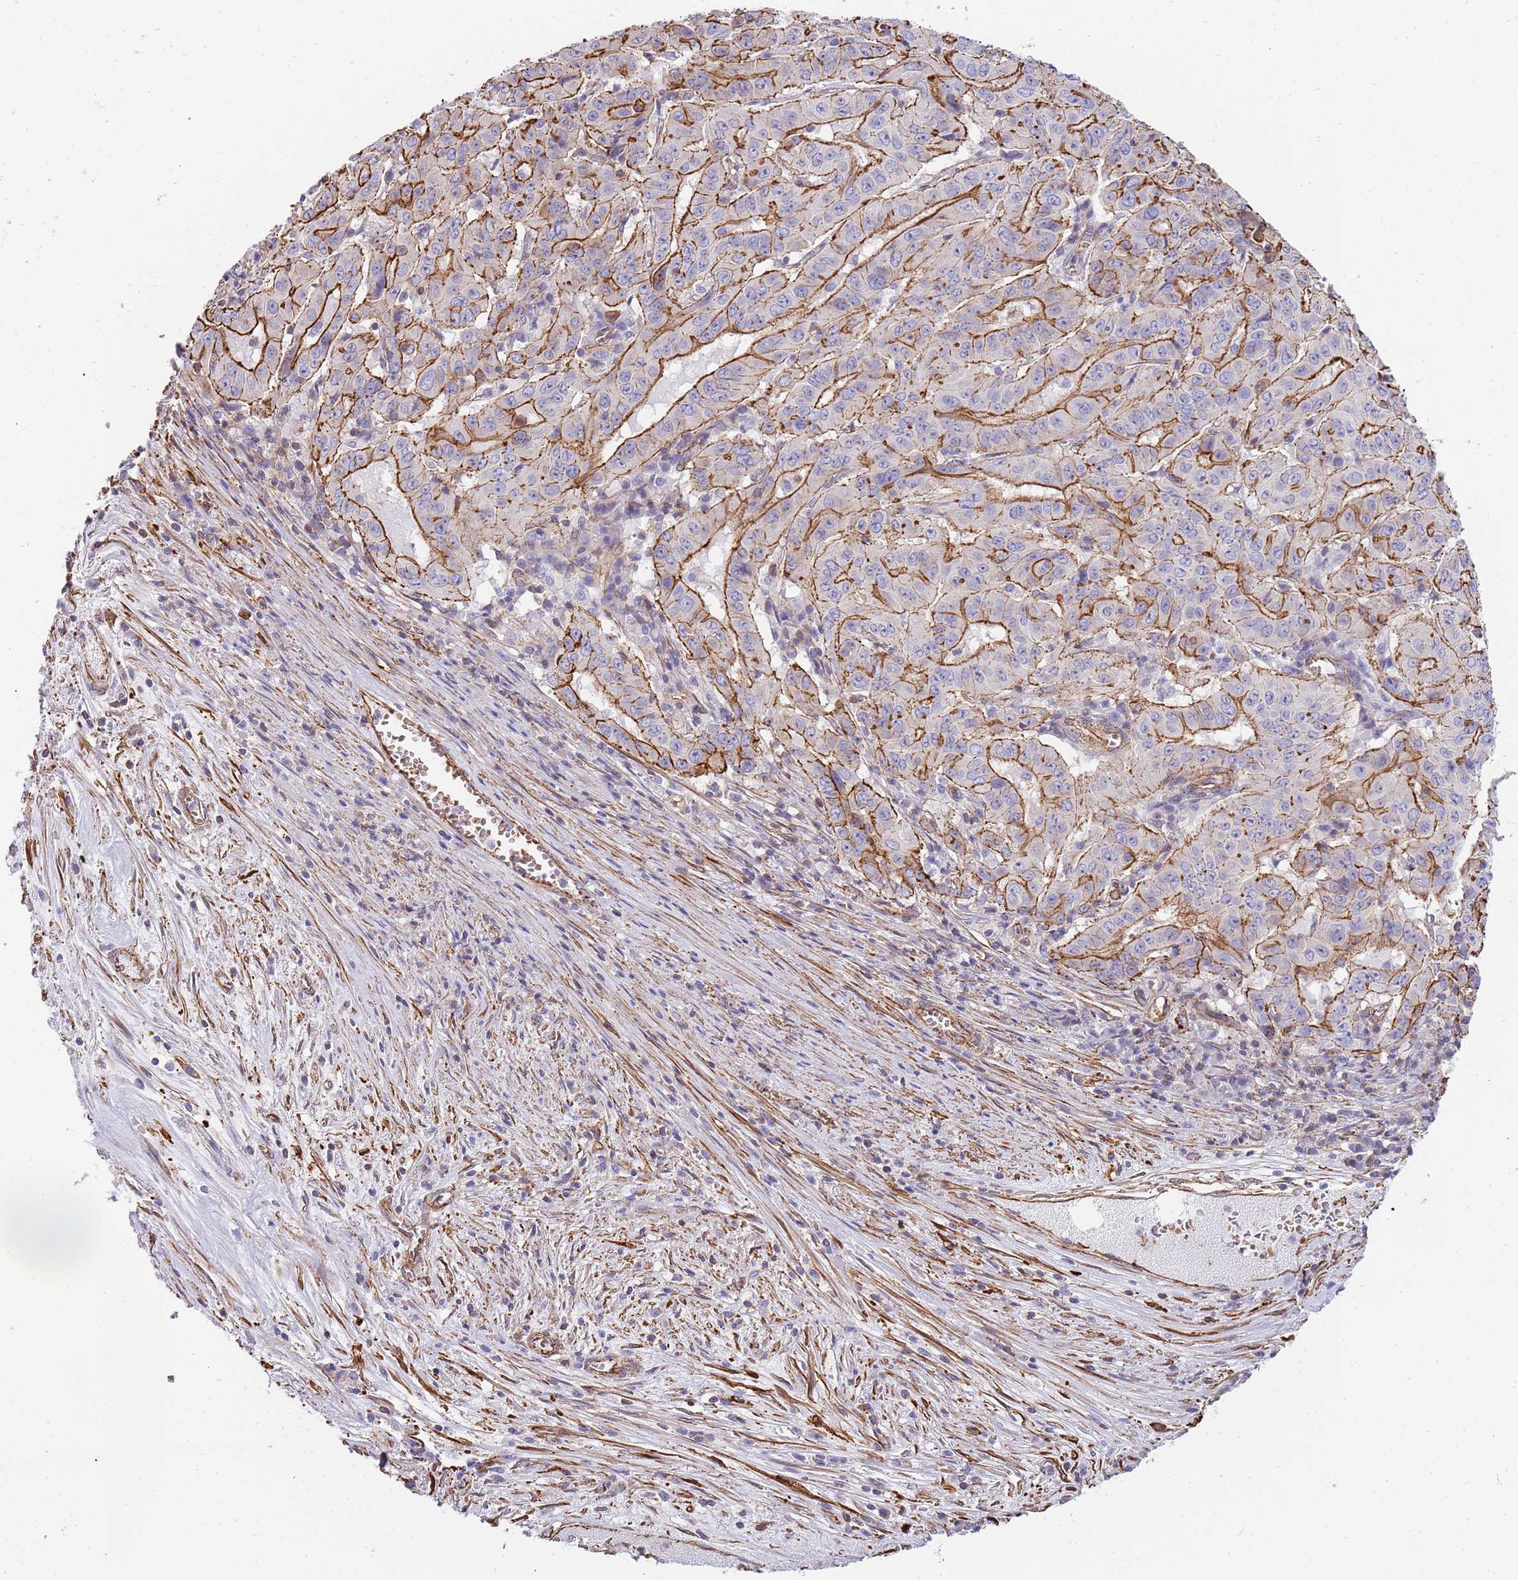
{"staining": {"intensity": "strong", "quantity": ">75%", "location": "cytoplasmic/membranous"}, "tissue": "pancreatic cancer", "cell_type": "Tumor cells", "image_type": "cancer", "snomed": [{"axis": "morphology", "description": "Adenocarcinoma, NOS"}, {"axis": "topography", "description": "Pancreas"}], "caption": "Pancreatic cancer stained with a protein marker demonstrates strong staining in tumor cells.", "gene": "GFRAL", "patient": {"sex": "male", "age": 63}}